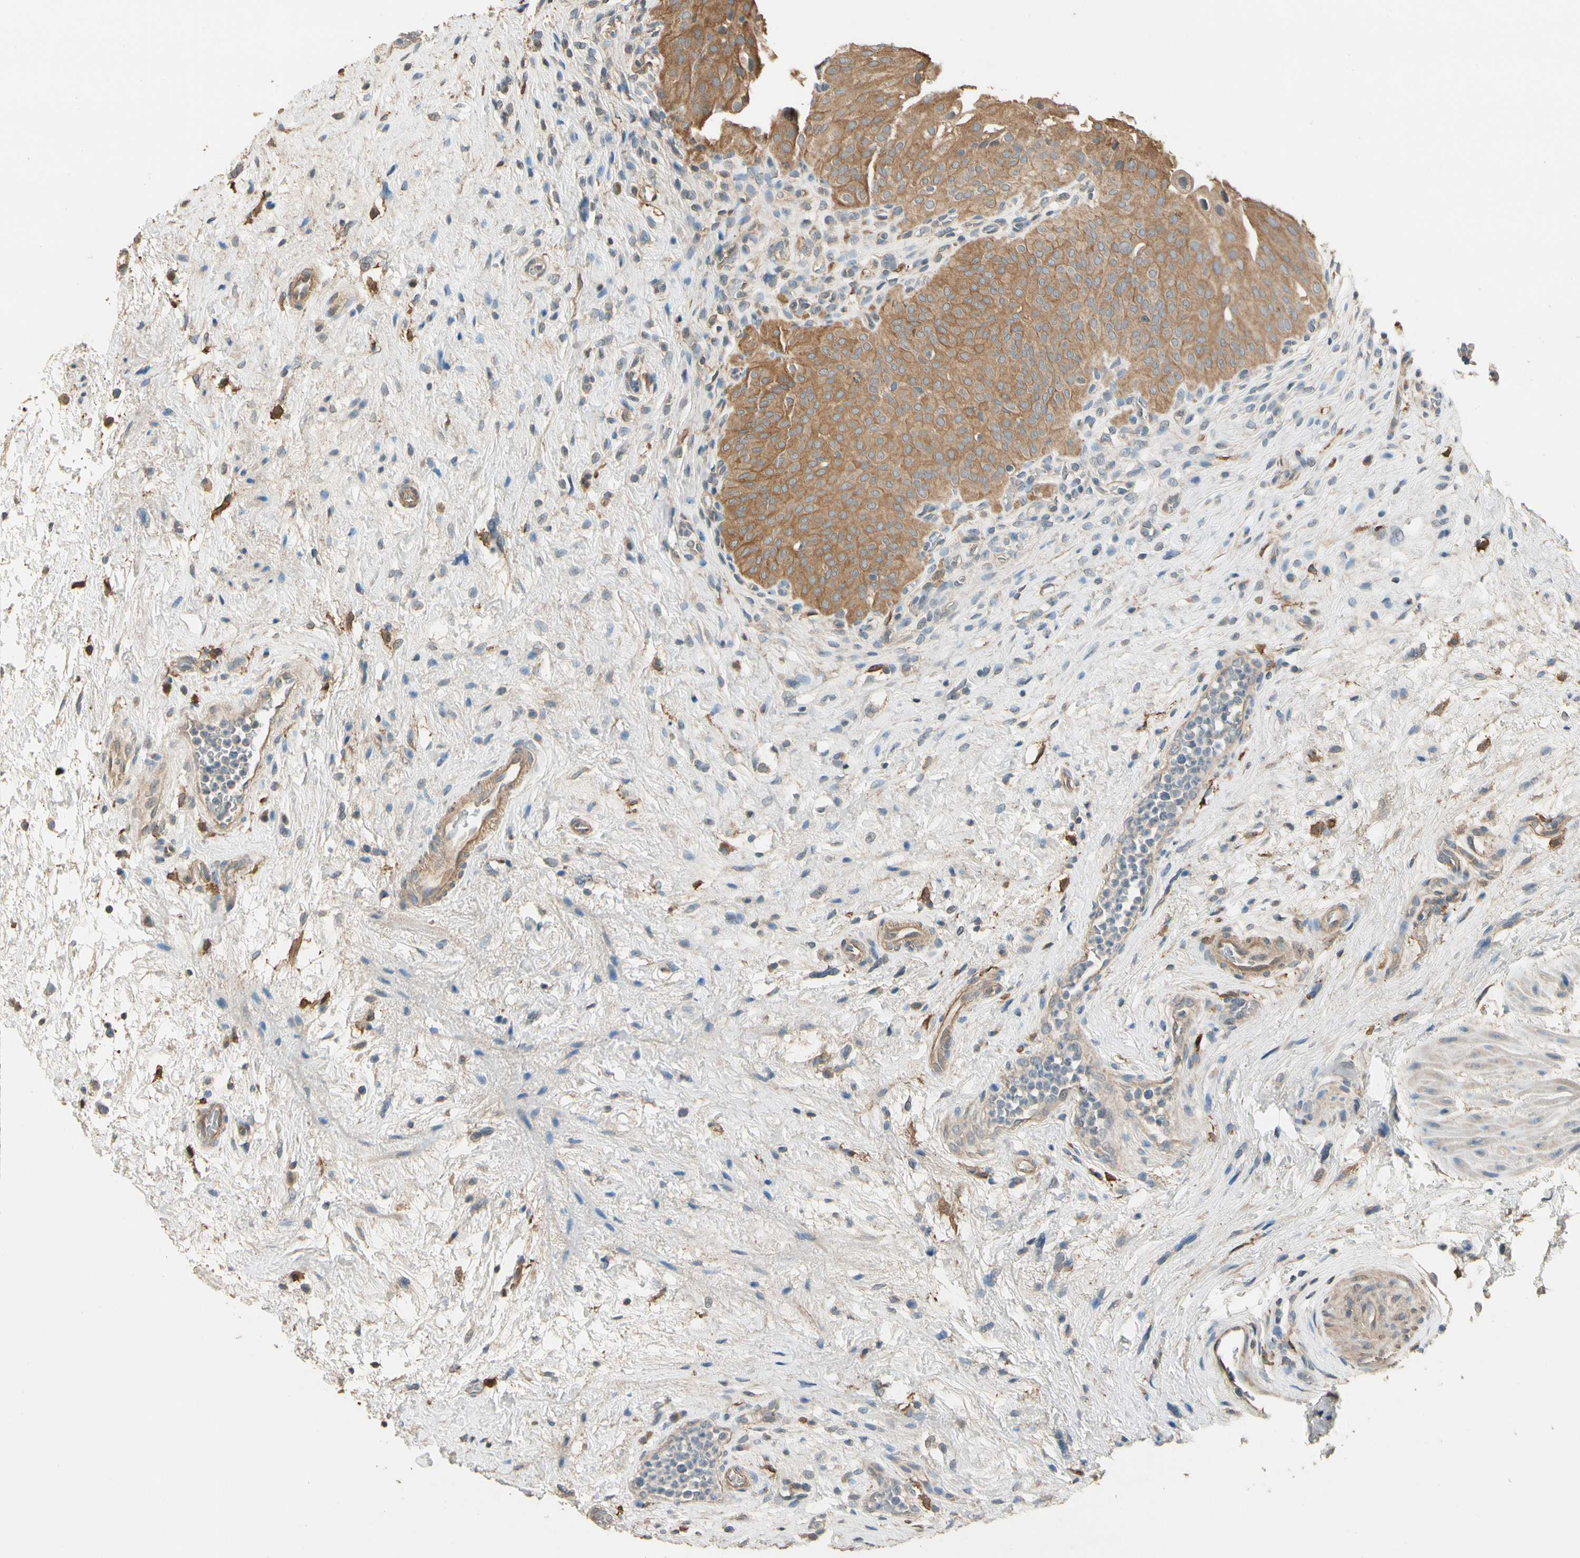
{"staining": {"intensity": "moderate", "quantity": ">75%", "location": "cytoplasmic/membranous"}, "tissue": "urinary bladder", "cell_type": "Urothelial cells", "image_type": "normal", "snomed": [{"axis": "morphology", "description": "Normal tissue, NOS"}, {"axis": "morphology", "description": "Urothelial carcinoma, High grade"}, {"axis": "topography", "description": "Urinary bladder"}], "caption": "The photomicrograph shows staining of normal urinary bladder, revealing moderate cytoplasmic/membranous protein expression (brown color) within urothelial cells.", "gene": "CDH6", "patient": {"sex": "male", "age": 46}}